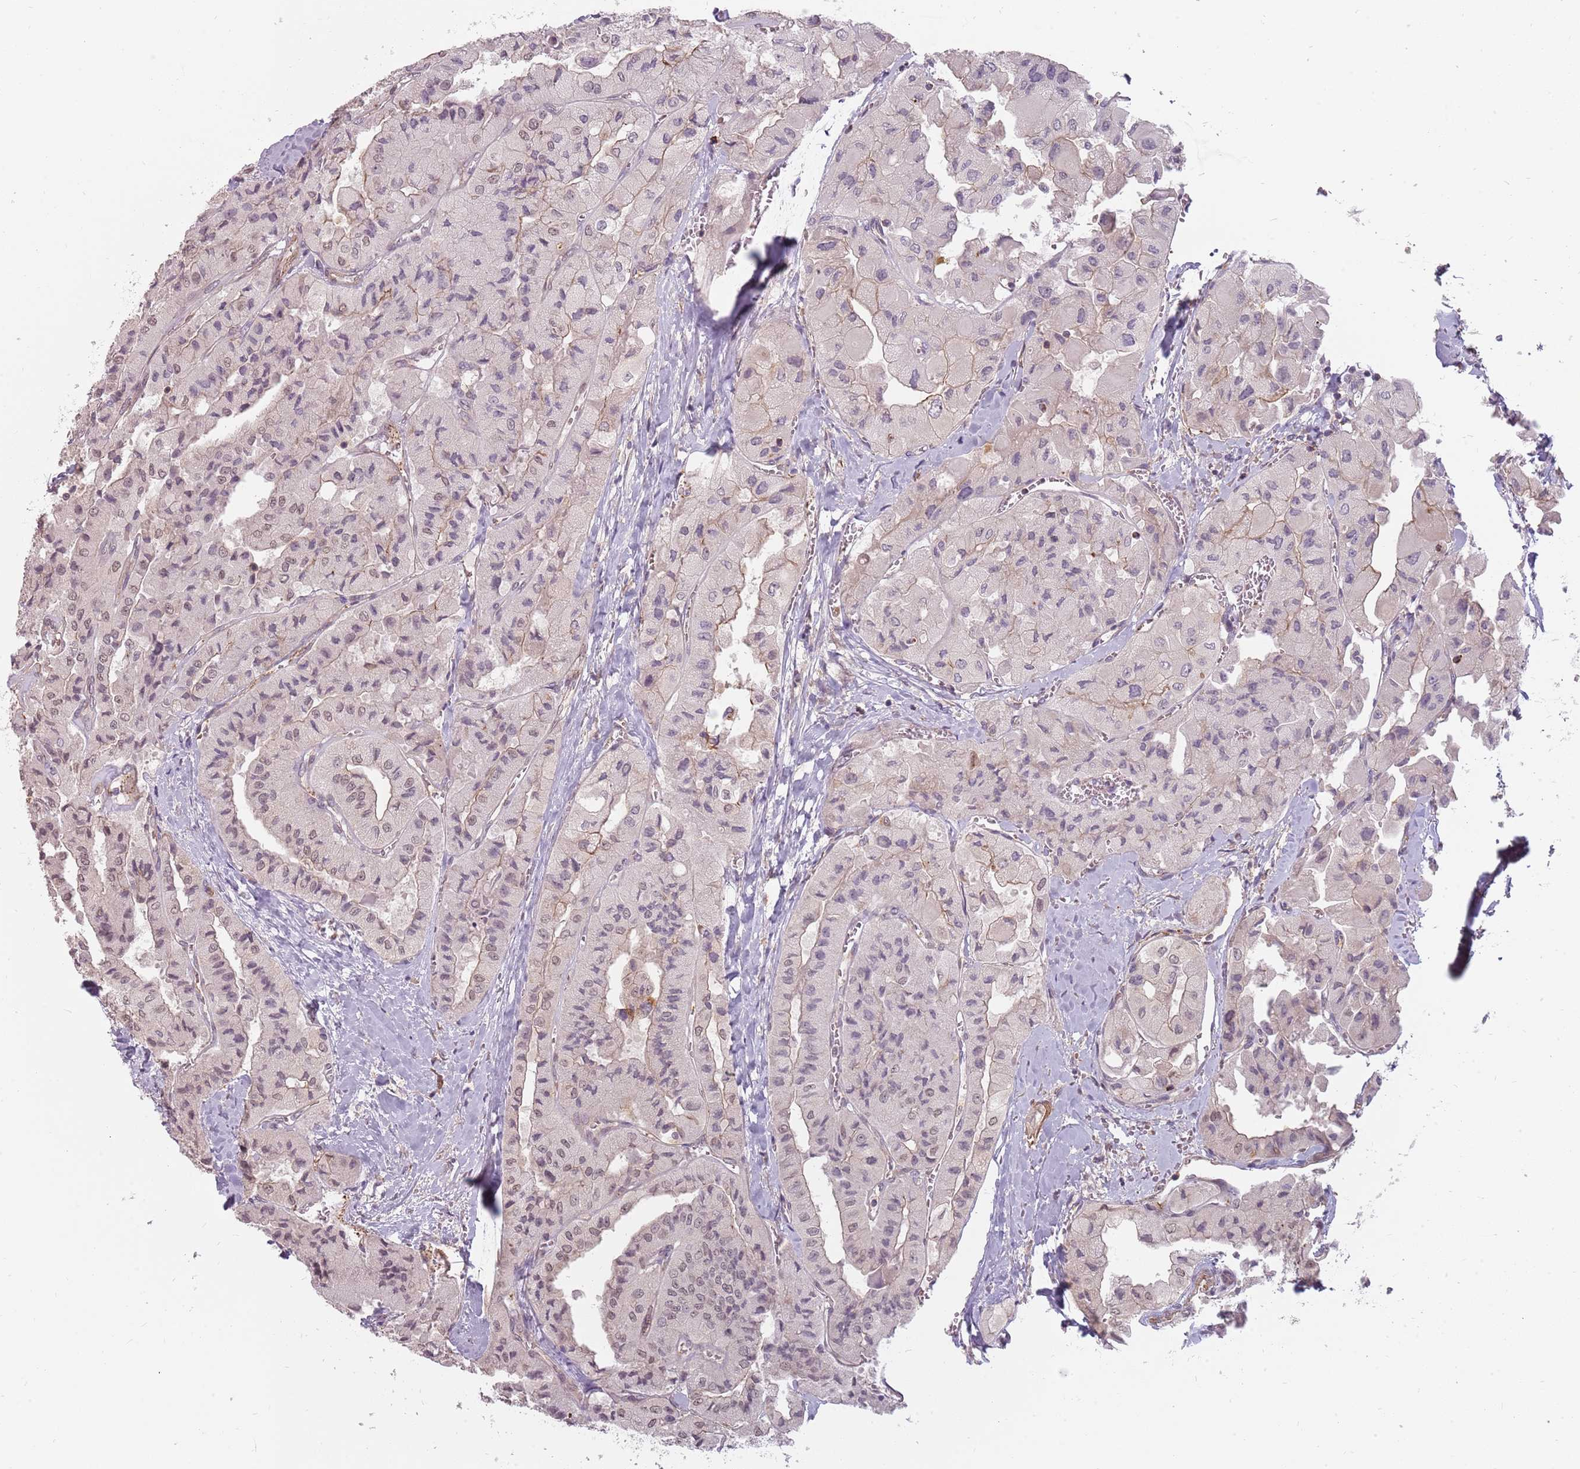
{"staining": {"intensity": "weak", "quantity": "<25%", "location": "nuclear"}, "tissue": "thyroid cancer", "cell_type": "Tumor cells", "image_type": "cancer", "snomed": [{"axis": "morphology", "description": "Normal tissue, NOS"}, {"axis": "morphology", "description": "Papillary adenocarcinoma, NOS"}, {"axis": "topography", "description": "Thyroid gland"}], "caption": "This is an IHC histopathology image of thyroid papillary adenocarcinoma. There is no expression in tumor cells.", "gene": "PPP1R14C", "patient": {"sex": "female", "age": 59}}